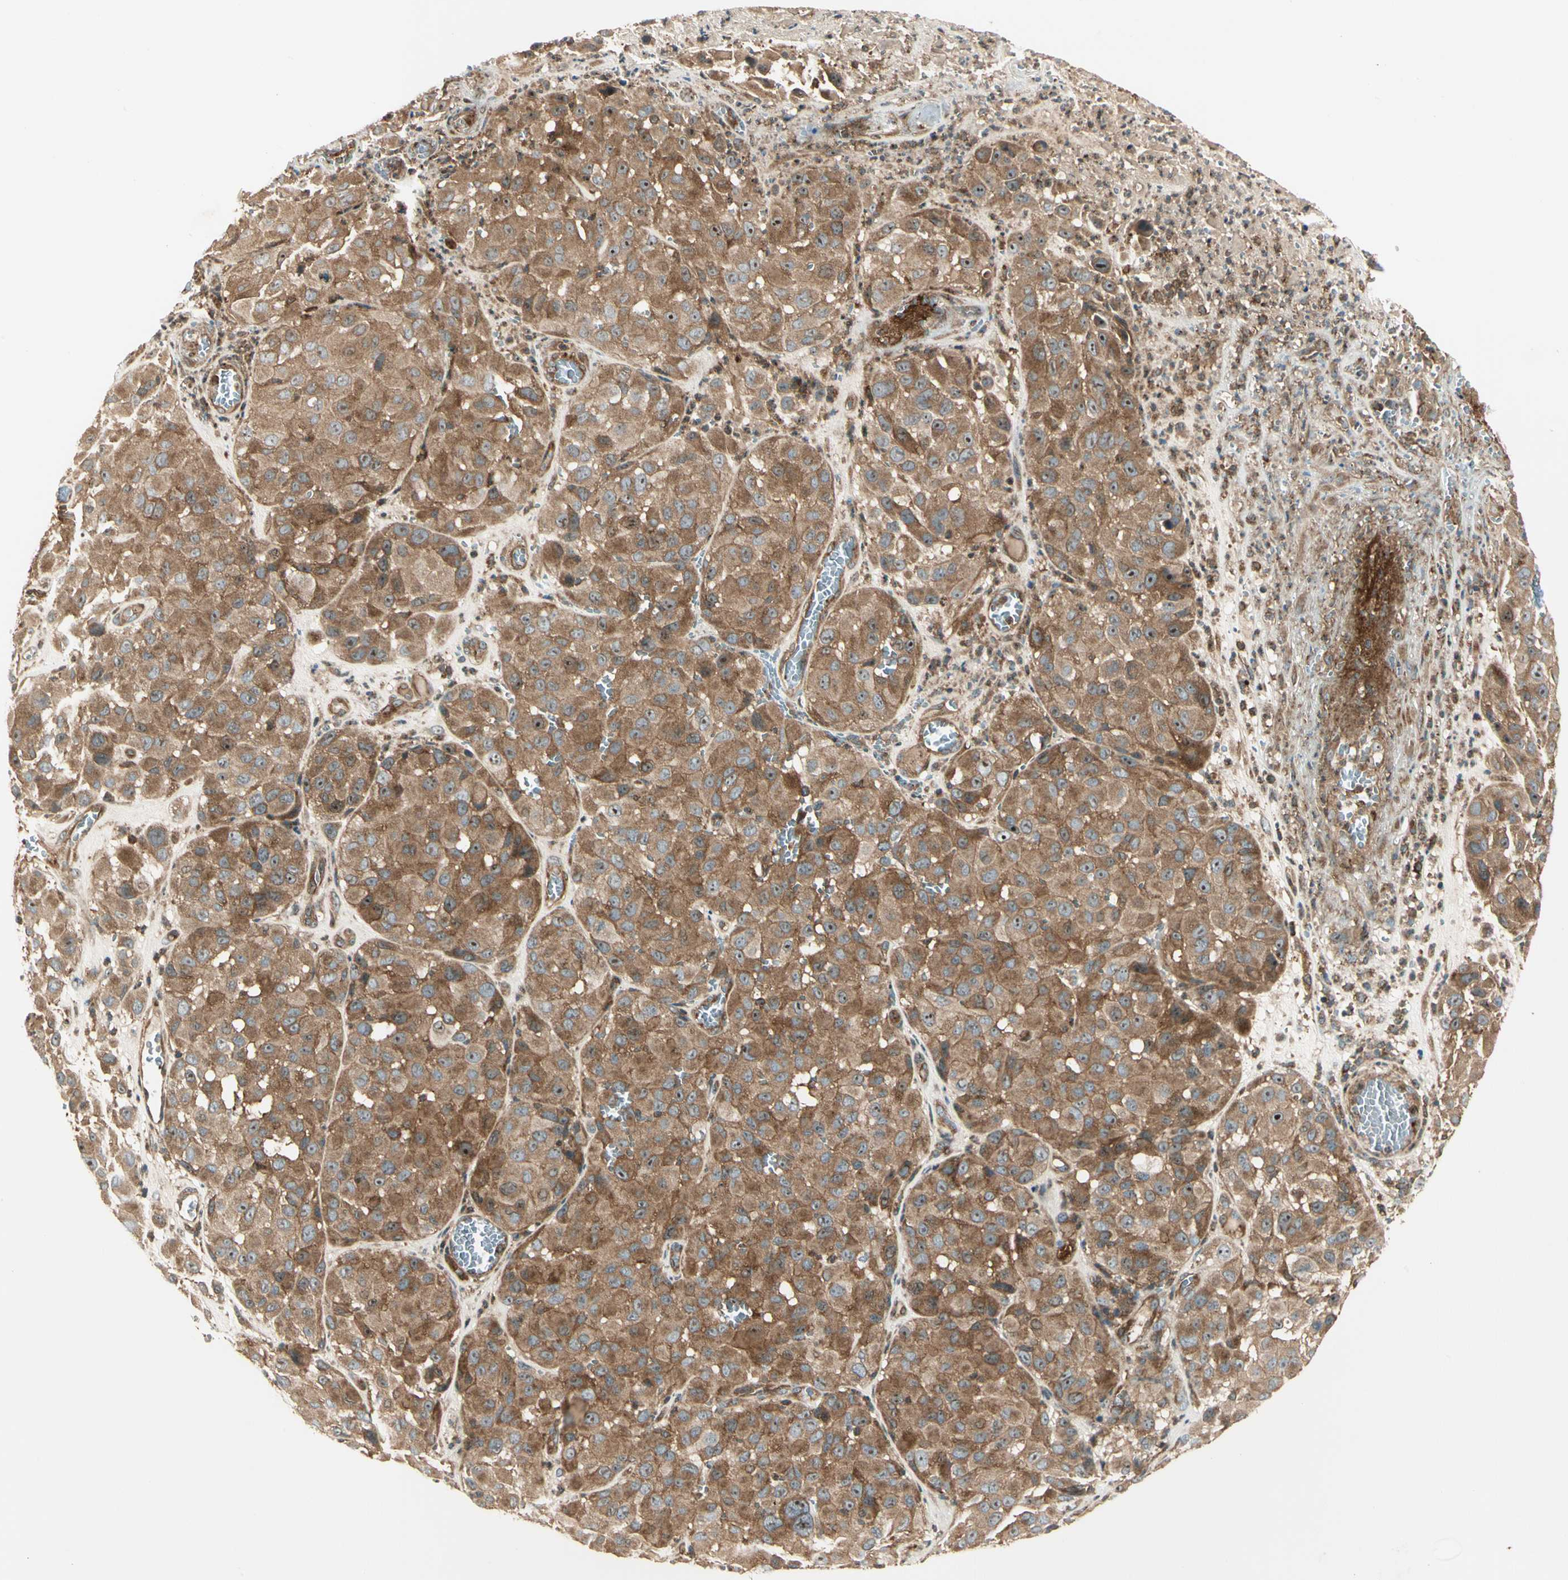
{"staining": {"intensity": "moderate", "quantity": ">75%", "location": "cytoplasmic/membranous,nuclear"}, "tissue": "melanoma", "cell_type": "Tumor cells", "image_type": "cancer", "snomed": [{"axis": "morphology", "description": "Malignant melanoma, NOS"}, {"axis": "topography", "description": "Skin"}], "caption": "DAB (3,3'-diaminobenzidine) immunohistochemical staining of melanoma reveals moderate cytoplasmic/membranous and nuclear protein staining in approximately >75% of tumor cells. (DAB (3,3'-diaminobenzidine) IHC with brightfield microscopy, high magnification).", "gene": "FKBP15", "patient": {"sex": "female", "age": 21}}